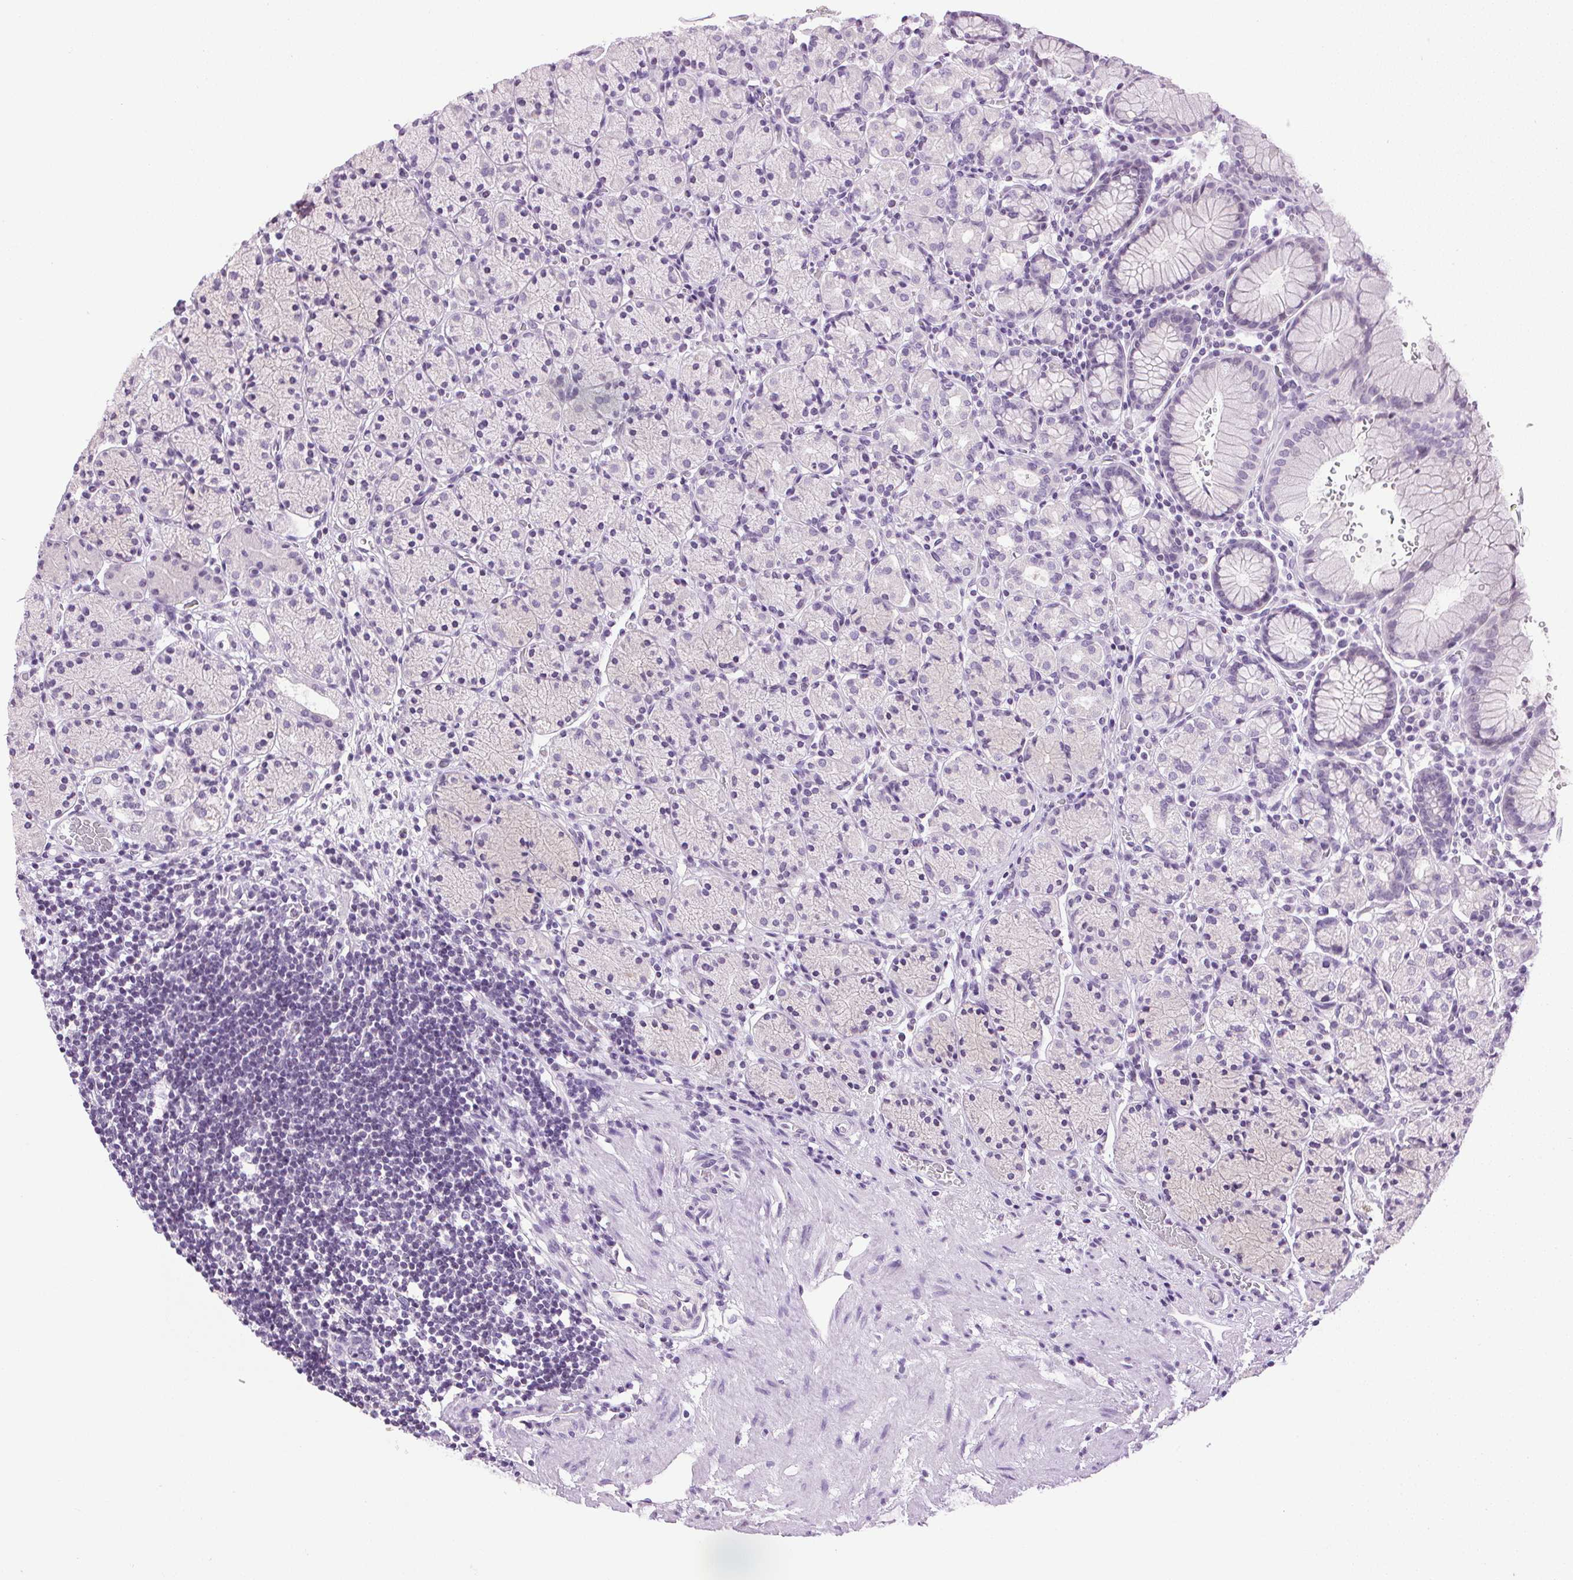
{"staining": {"intensity": "negative", "quantity": "none", "location": "none"}, "tissue": "stomach", "cell_type": "Glandular cells", "image_type": "normal", "snomed": [{"axis": "morphology", "description": "Normal tissue, NOS"}, {"axis": "topography", "description": "Stomach, upper"}, {"axis": "topography", "description": "Stomach"}], "caption": "Protein analysis of benign stomach displays no significant positivity in glandular cells.", "gene": "TMEM88B", "patient": {"sex": "male", "age": 62}}